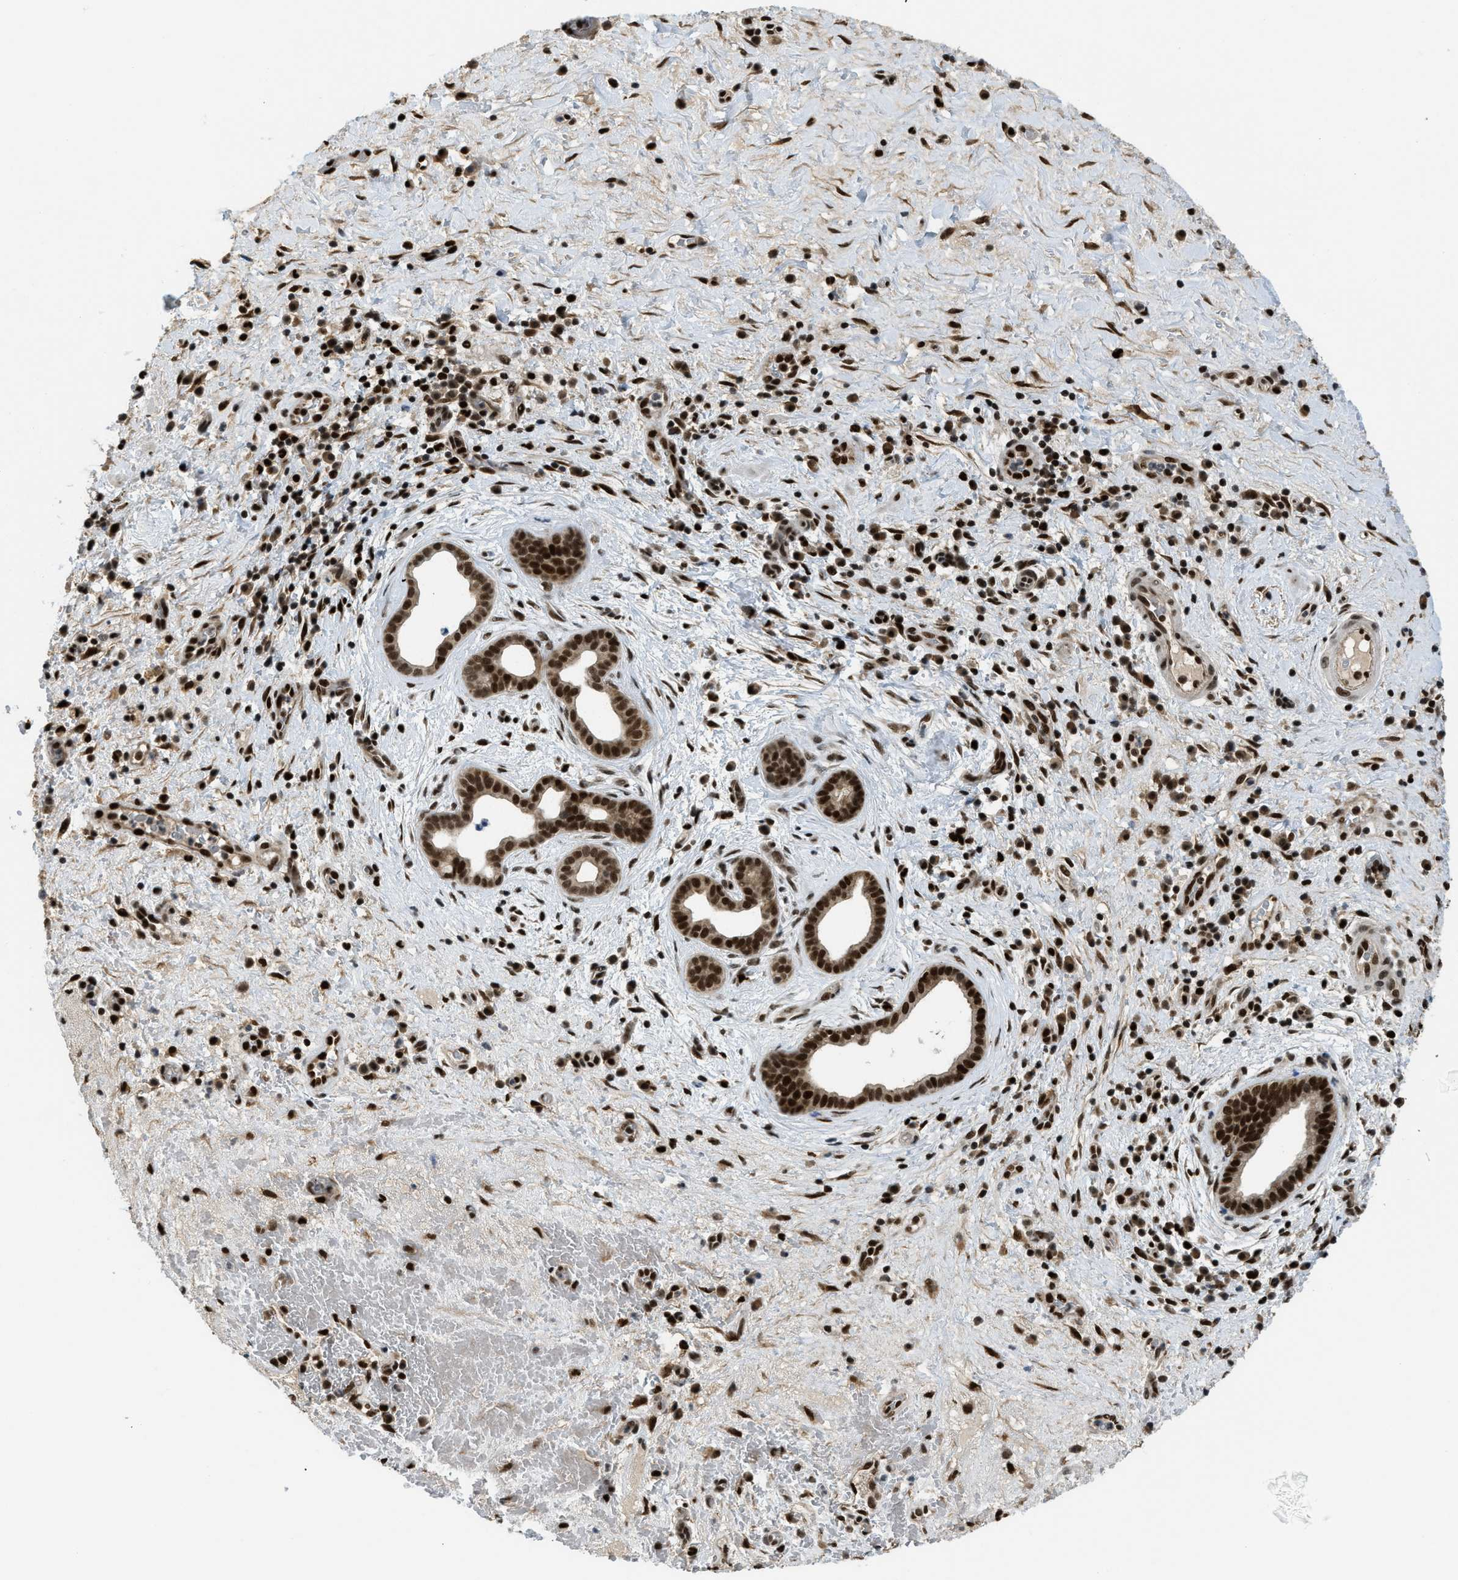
{"staining": {"intensity": "strong", "quantity": ">75%", "location": "nuclear"}, "tissue": "liver cancer", "cell_type": "Tumor cells", "image_type": "cancer", "snomed": [{"axis": "morphology", "description": "Cholangiocarcinoma"}, {"axis": "topography", "description": "Liver"}], "caption": "IHC staining of liver cancer (cholangiocarcinoma), which displays high levels of strong nuclear staining in approximately >75% of tumor cells indicating strong nuclear protein staining. The staining was performed using DAB (3,3'-diaminobenzidine) (brown) for protein detection and nuclei were counterstained in hematoxylin (blue).", "gene": "RFX5", "patient": {"sex": "female", "age": 38}}